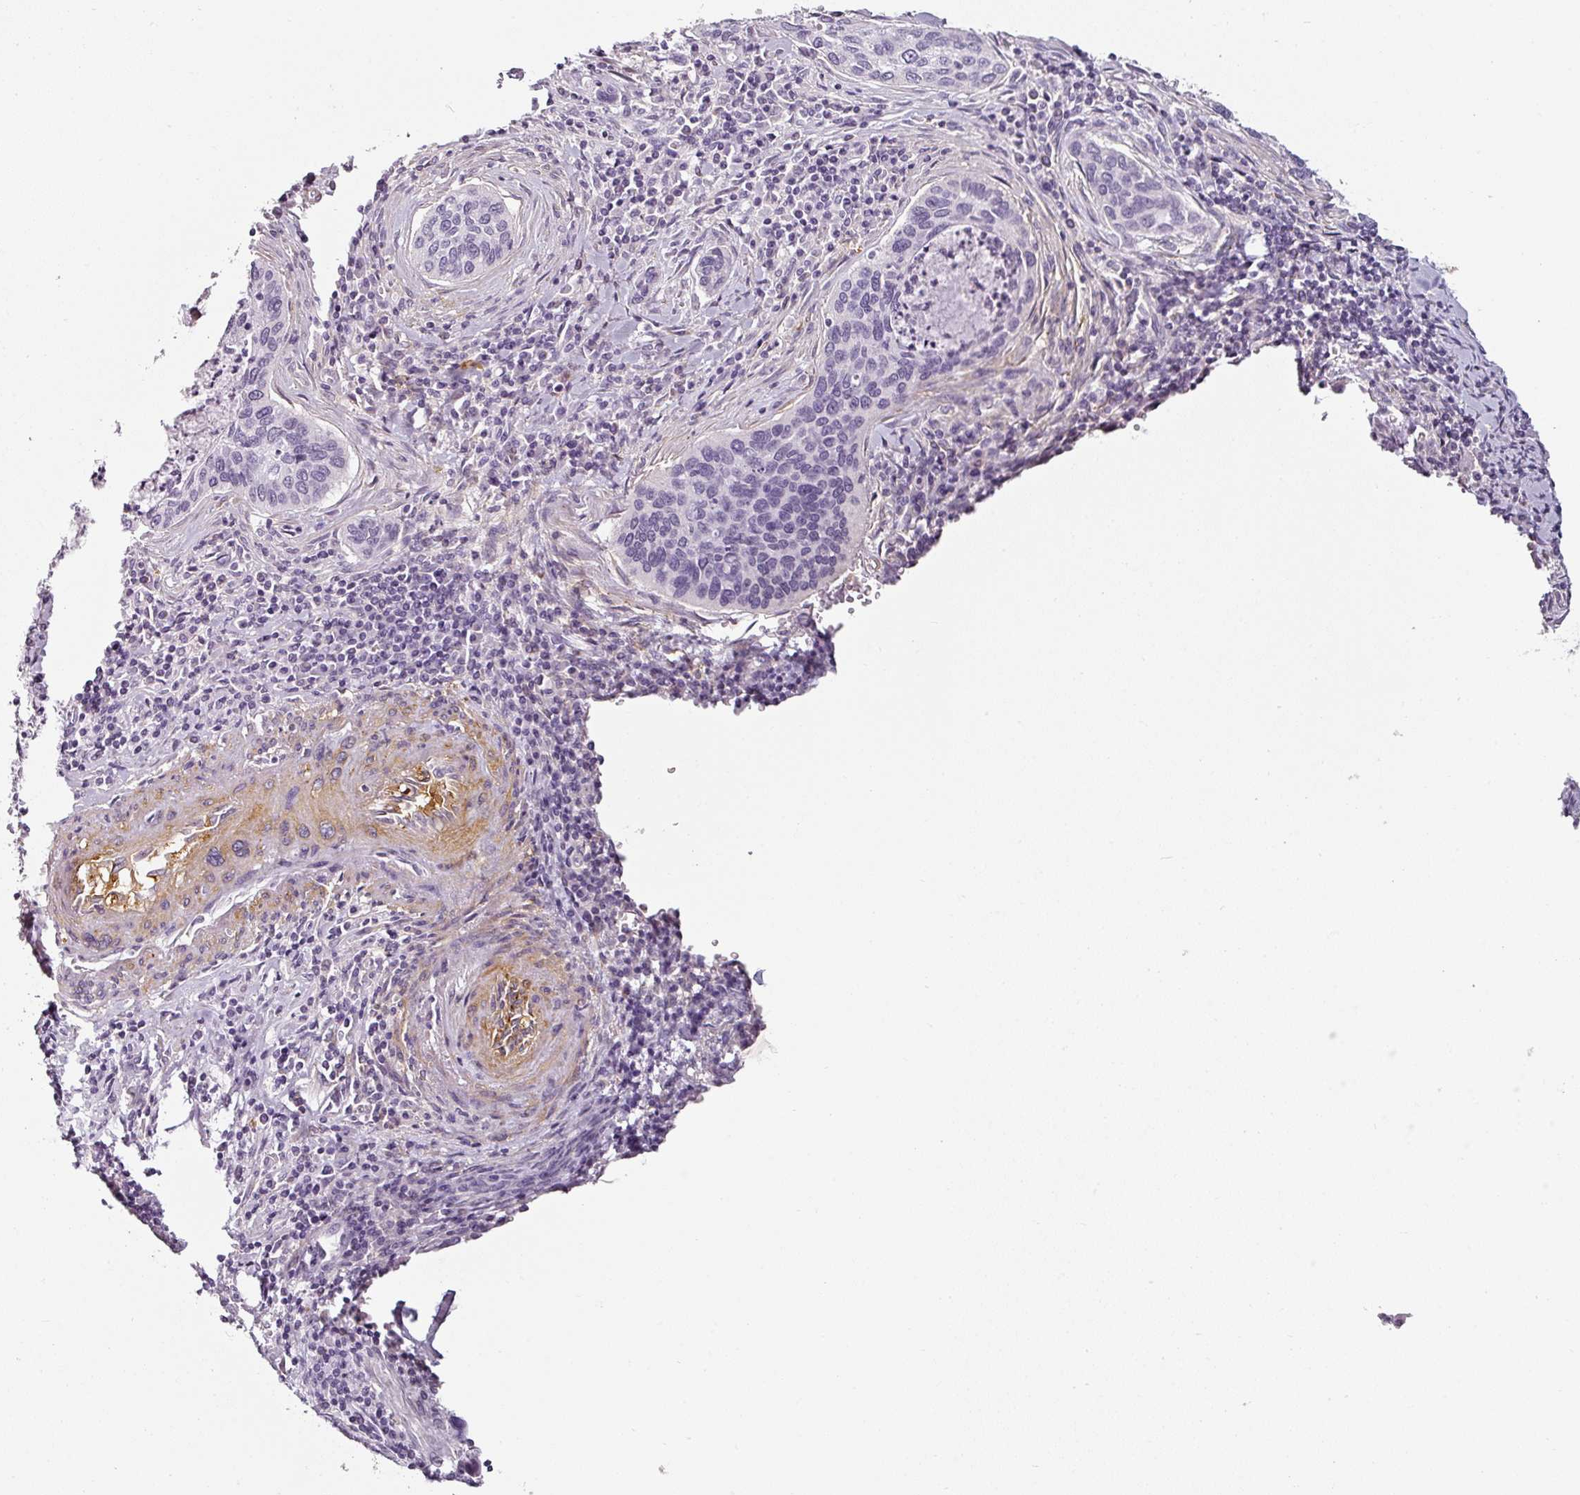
{"staining": {"intensity": "negative", "quantity": "none", "location": "none"}, "tissue": "cervical cancer", "cell_type": "Tumor cells", "image_type": "cancer", "snomed": [{"axis": "morphology", "description": "Squamous cell carcinoma, NOS"}, {"axis": "topography", "description": "Cervix"}], "caption": "High power microscopy photomicrograph of an immunohistochemistry (IHC) photomicrograph of cervical cancer (squamous cell carcinoma), revealing no significant staining in tumor cells. (Brightfield microscopy of DAB immunohistochemistry (IHC) at high magnification).", "gene": "CAP2", "patient": {"sex": "female", "age": 53}}